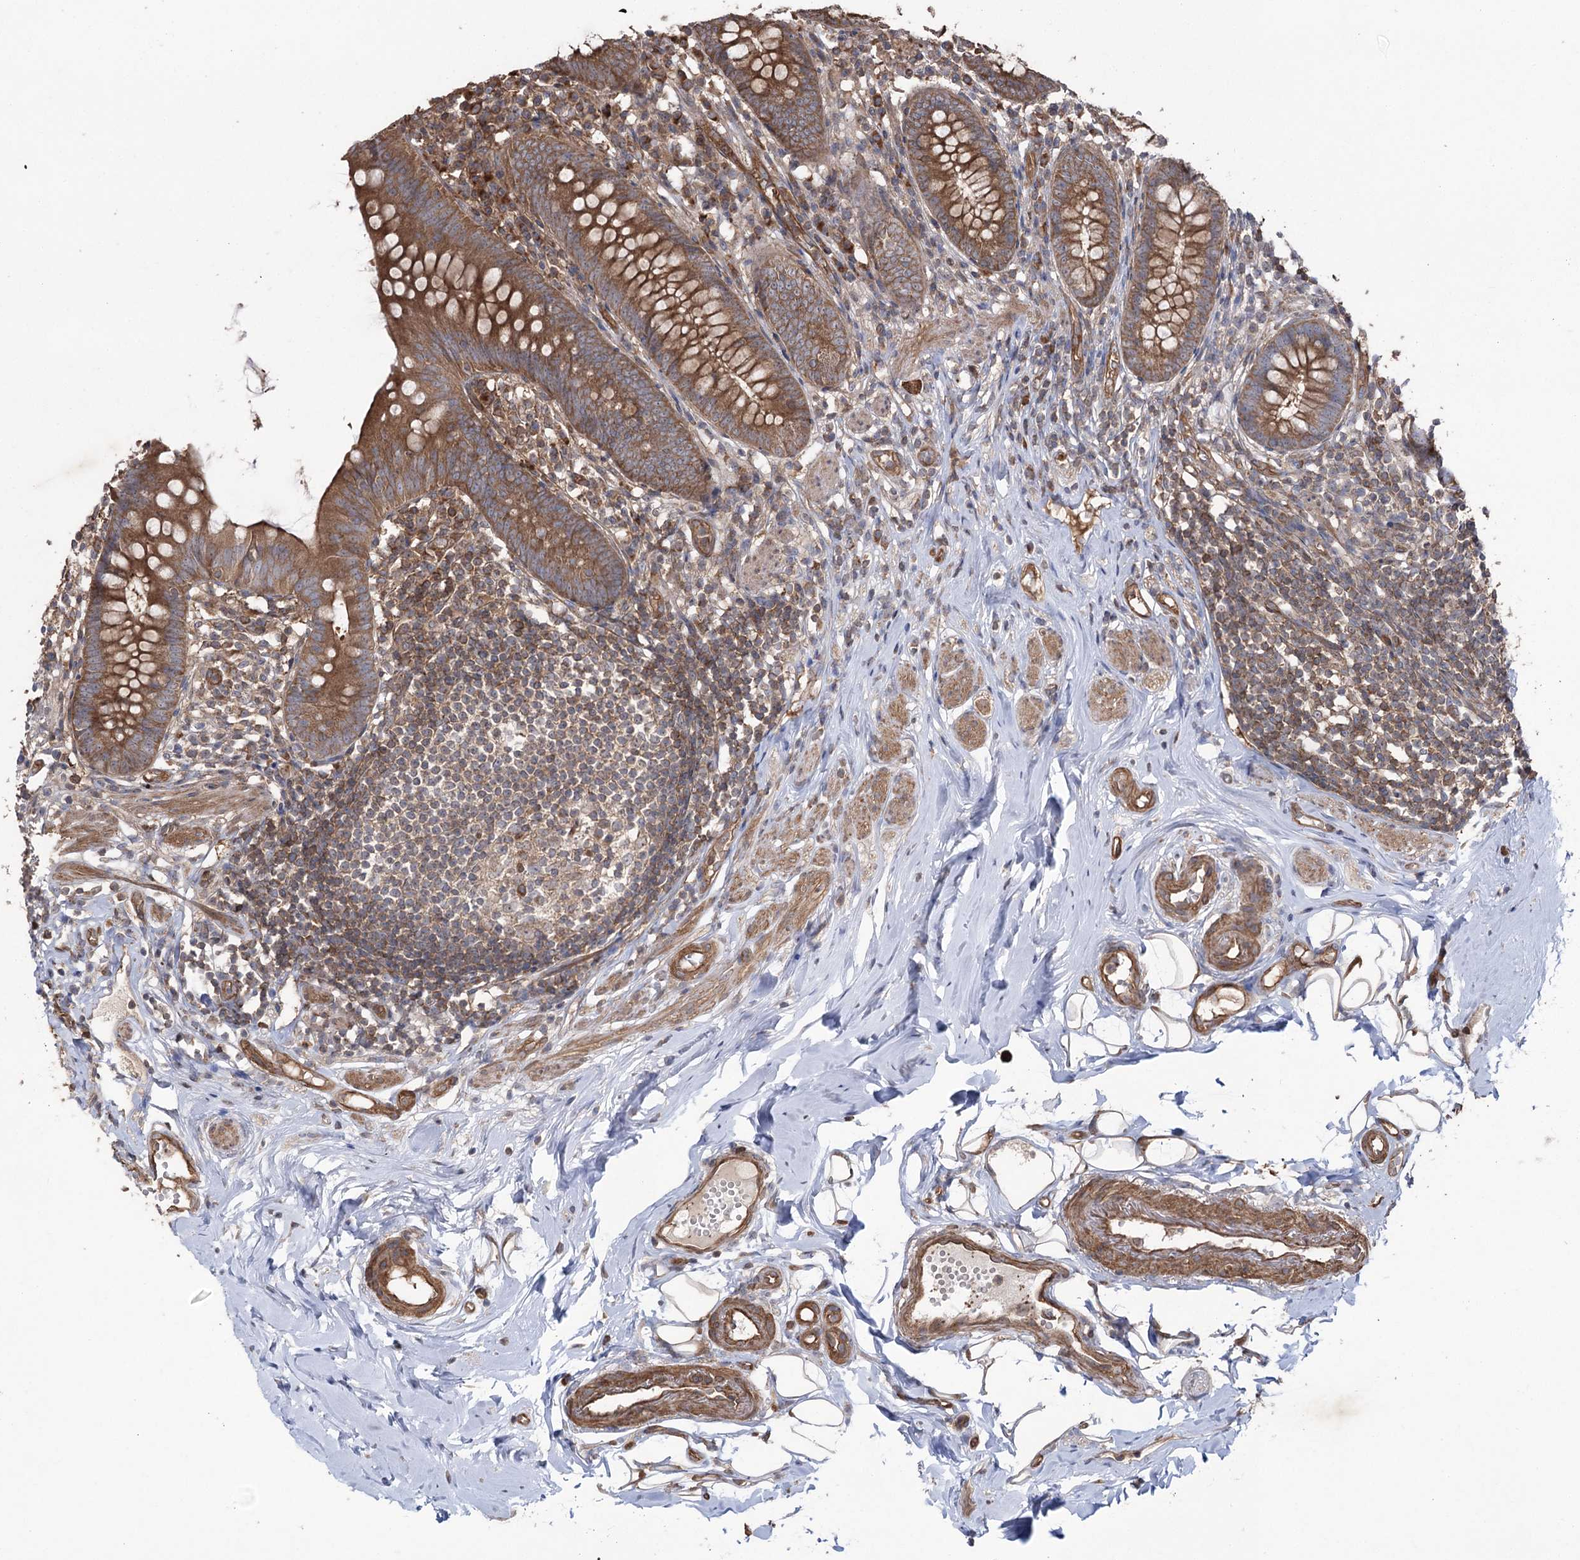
{"staining": {"intensity": "moderate", "quantity": ">75%", "location": "cytoplasmic/membranous"}, "tissue": "appendix", "cell_type": "Glandular cells", "image_type": "normal", "snomed": [{"axis": "morphology", "description": "Normal tissue, NOS"}, {"axis": "topography", "description": "Appendix"}], "caption": "Unremarkable appendix reveals moderate cytoplasmic/membranous staining in approximately >75% of glandular cells, visualized by immunohistochemistry.", "gene": "LARS2", "patient": {"sex": "female", "age": 62}}